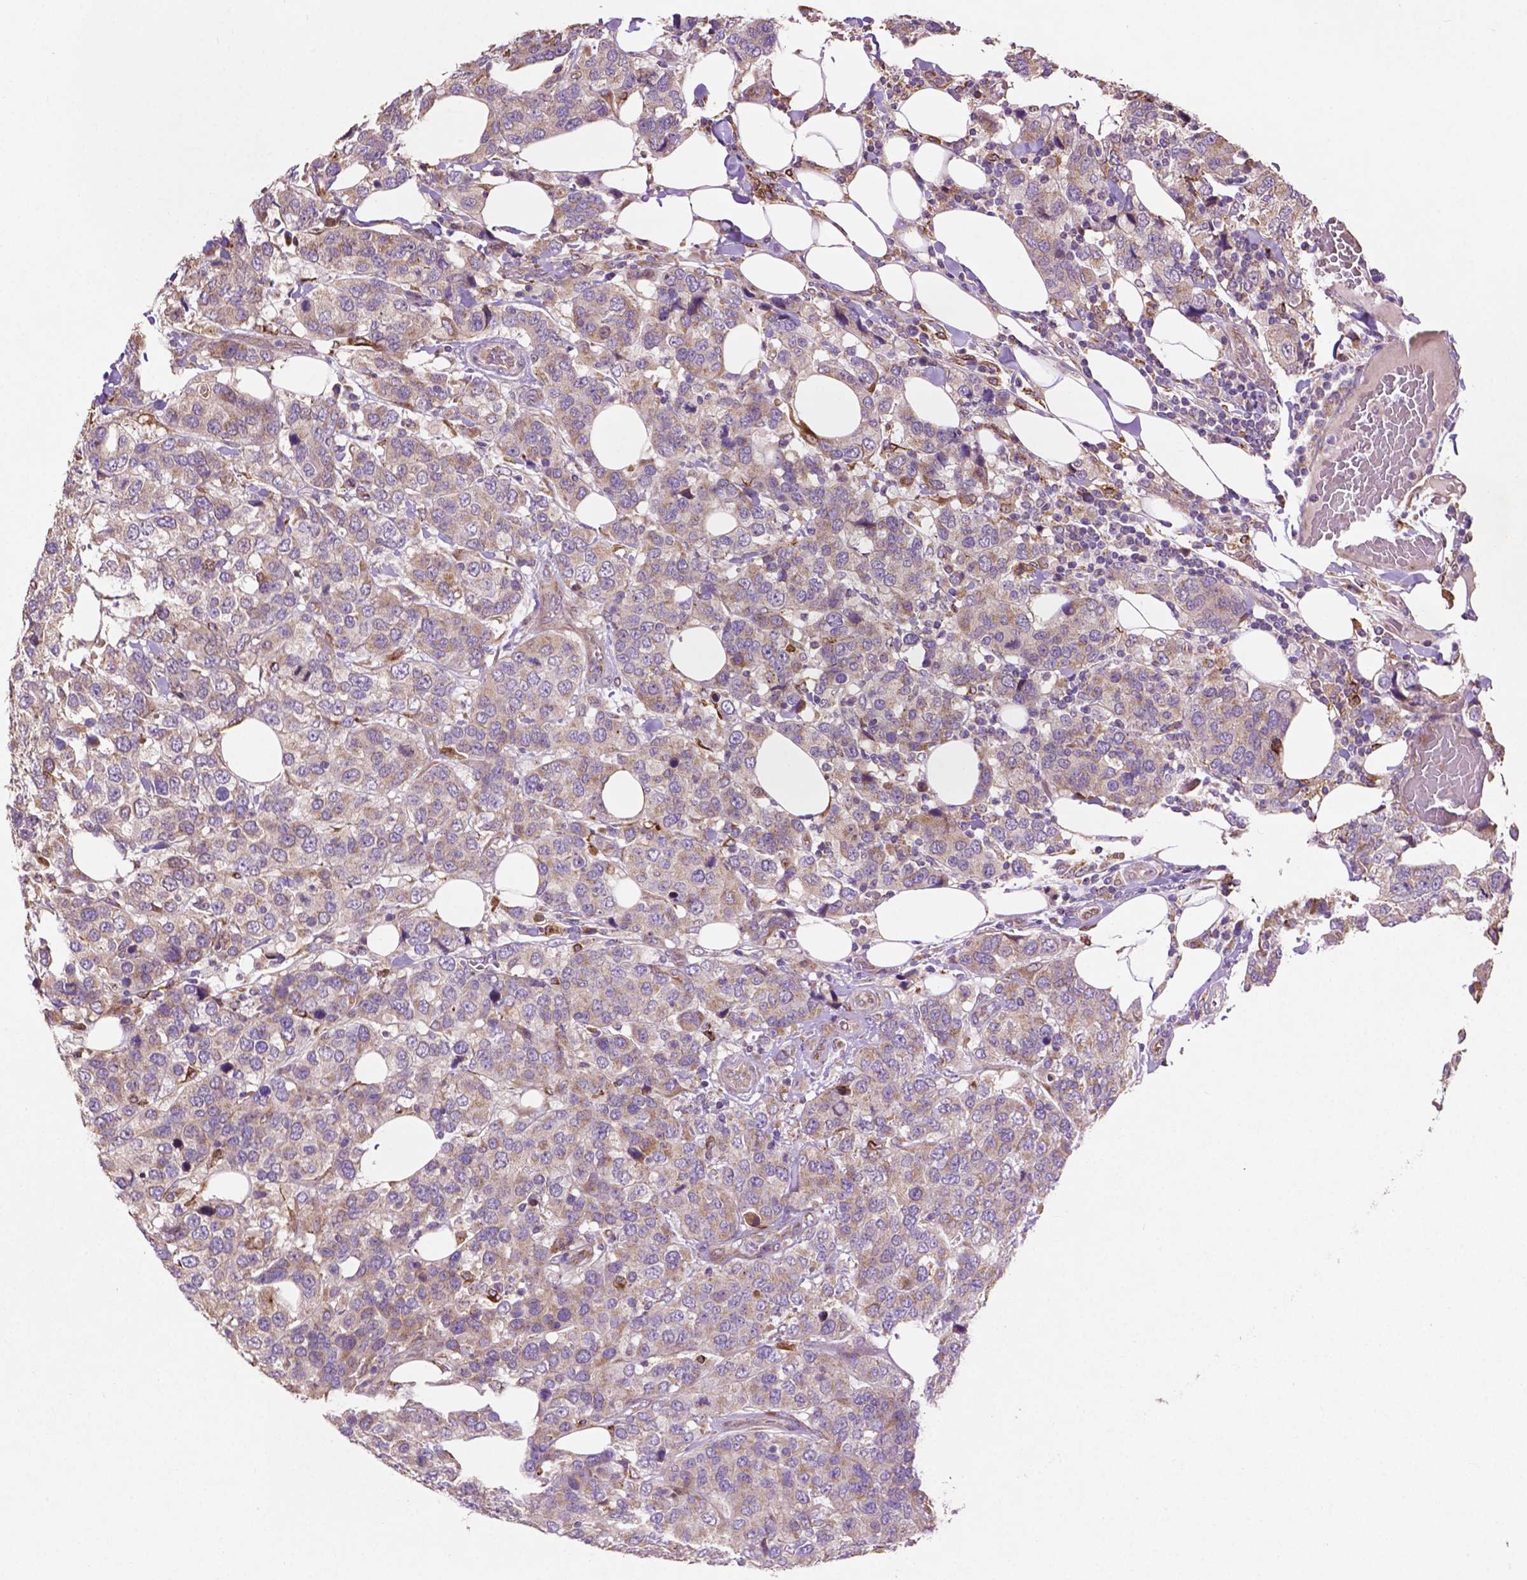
{"staining": {"intensity": "weak", "quantity": "<25%", "location": "cytoplasmic/membranous"}, "tissue": "breast cancer", "cell_type": "Tumor cells", "image_type": "cancer", "snomed": [{"axis": "morphology", "description": "Lobular carcinoma"}, {"axis": "topography", "description": "Breast"}], "caption": "Image shows no significant protein staining in tumor cells of breast cancer (lobular carcinoma). The staining is performed using DAB (3,3'-diaminobenzidine) brown chromogen with nuclei counter-stained in using hematoxylin.", "gene": "MBTPS1", "patient": {"sex": "female", "age": 59}}